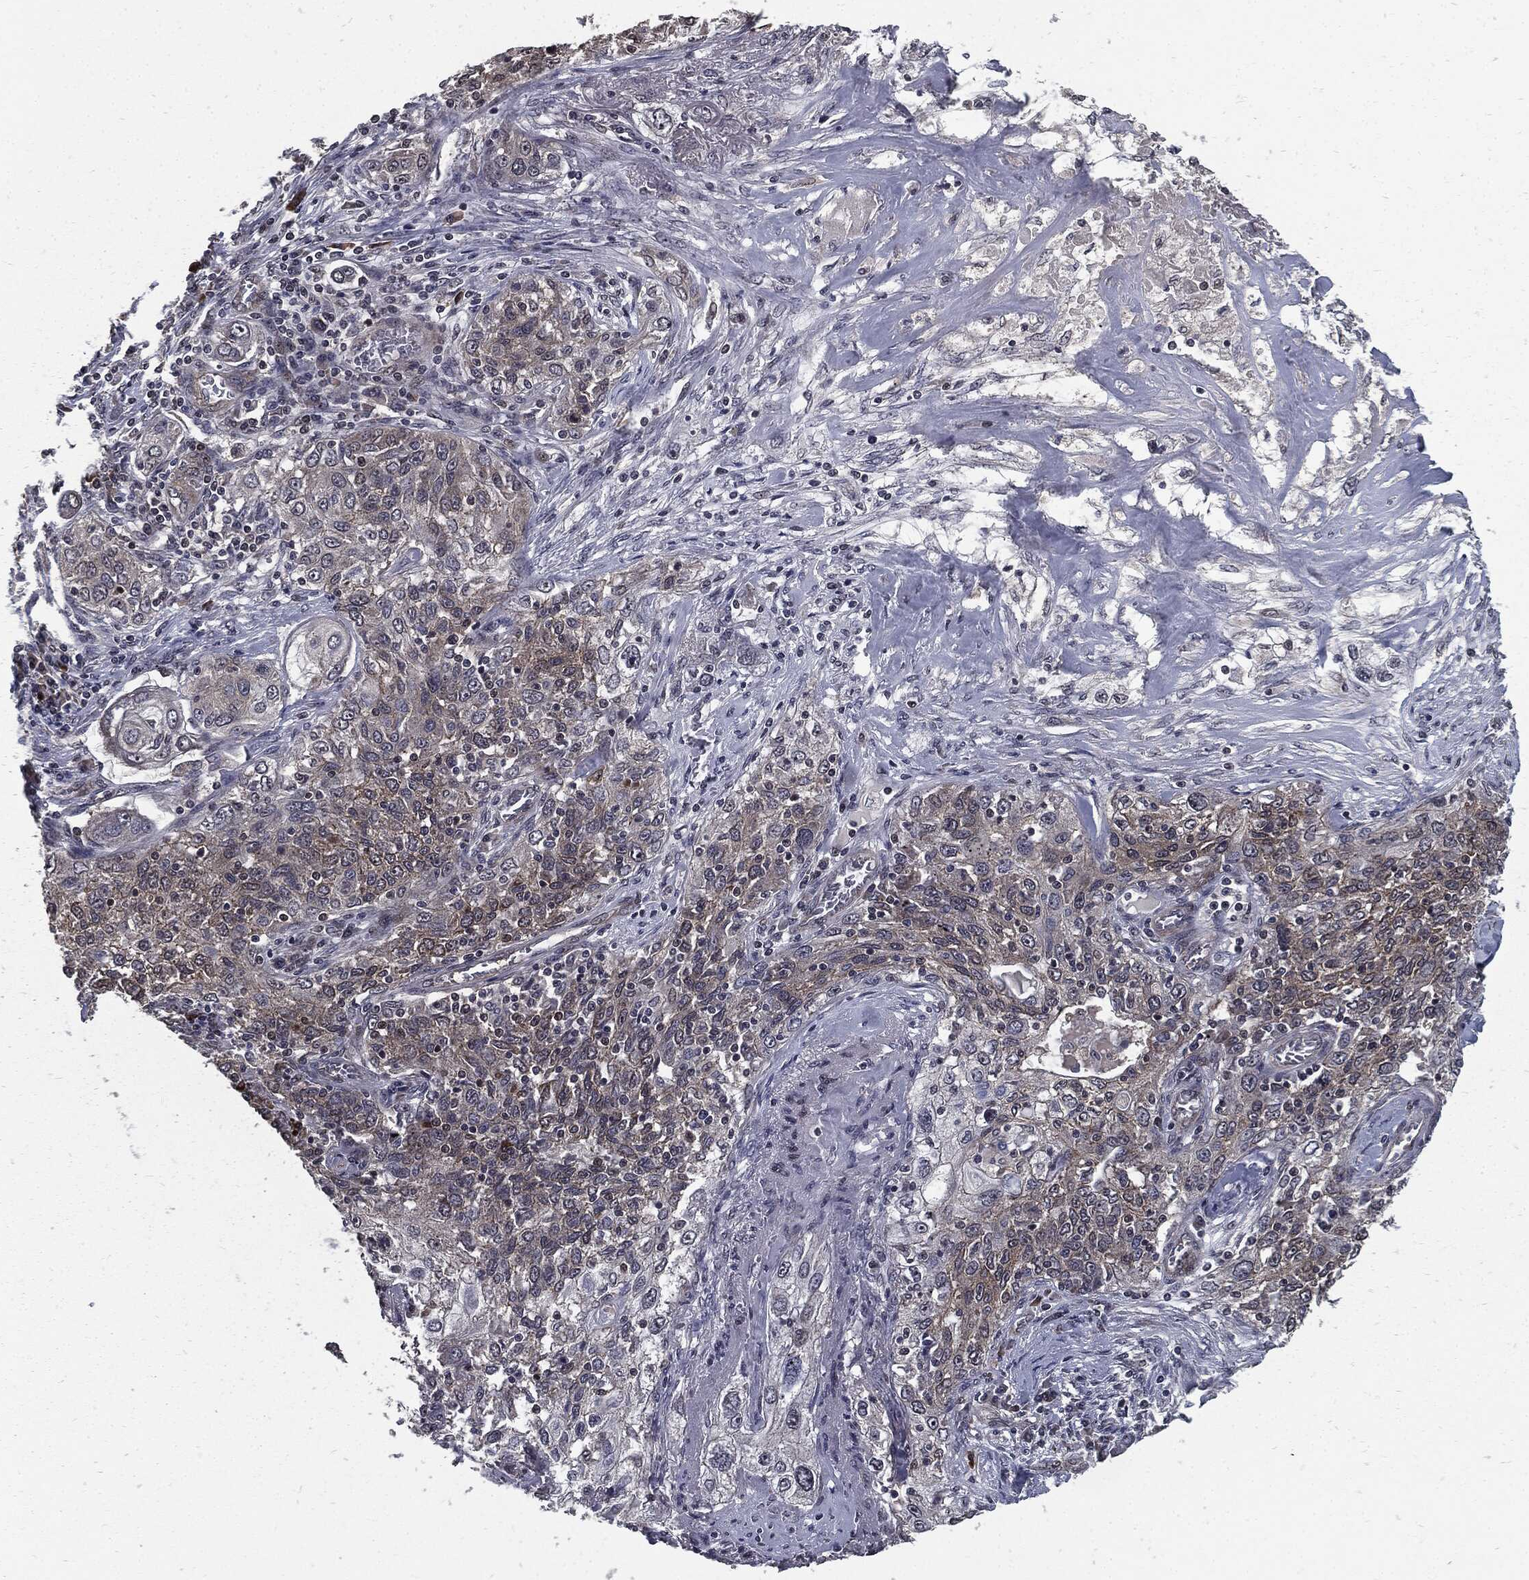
{"staining": {"intensity": "negative", "quantity": "none", "location": "none"}, "tissue": "lung cancer", "cell_type": "Tumor cells", "image_type": "cancer", "snomed": [{"axis": "morphology", "description": "Squamous cell carcinoma, NOS"}, {"axis": "topography", "description": "Lung"}], "caption": "Micrograph shows no significant protein expression in tumor cells of squamous cell carcinoma (lung). The staining was performed using DAB to visualize the protein expression in brown, while the nuclei were stained in blue with hematoxylin (Magnification: 20x).", "gene": "PTPA", "patient": {"sex": "female", "age": 69}}